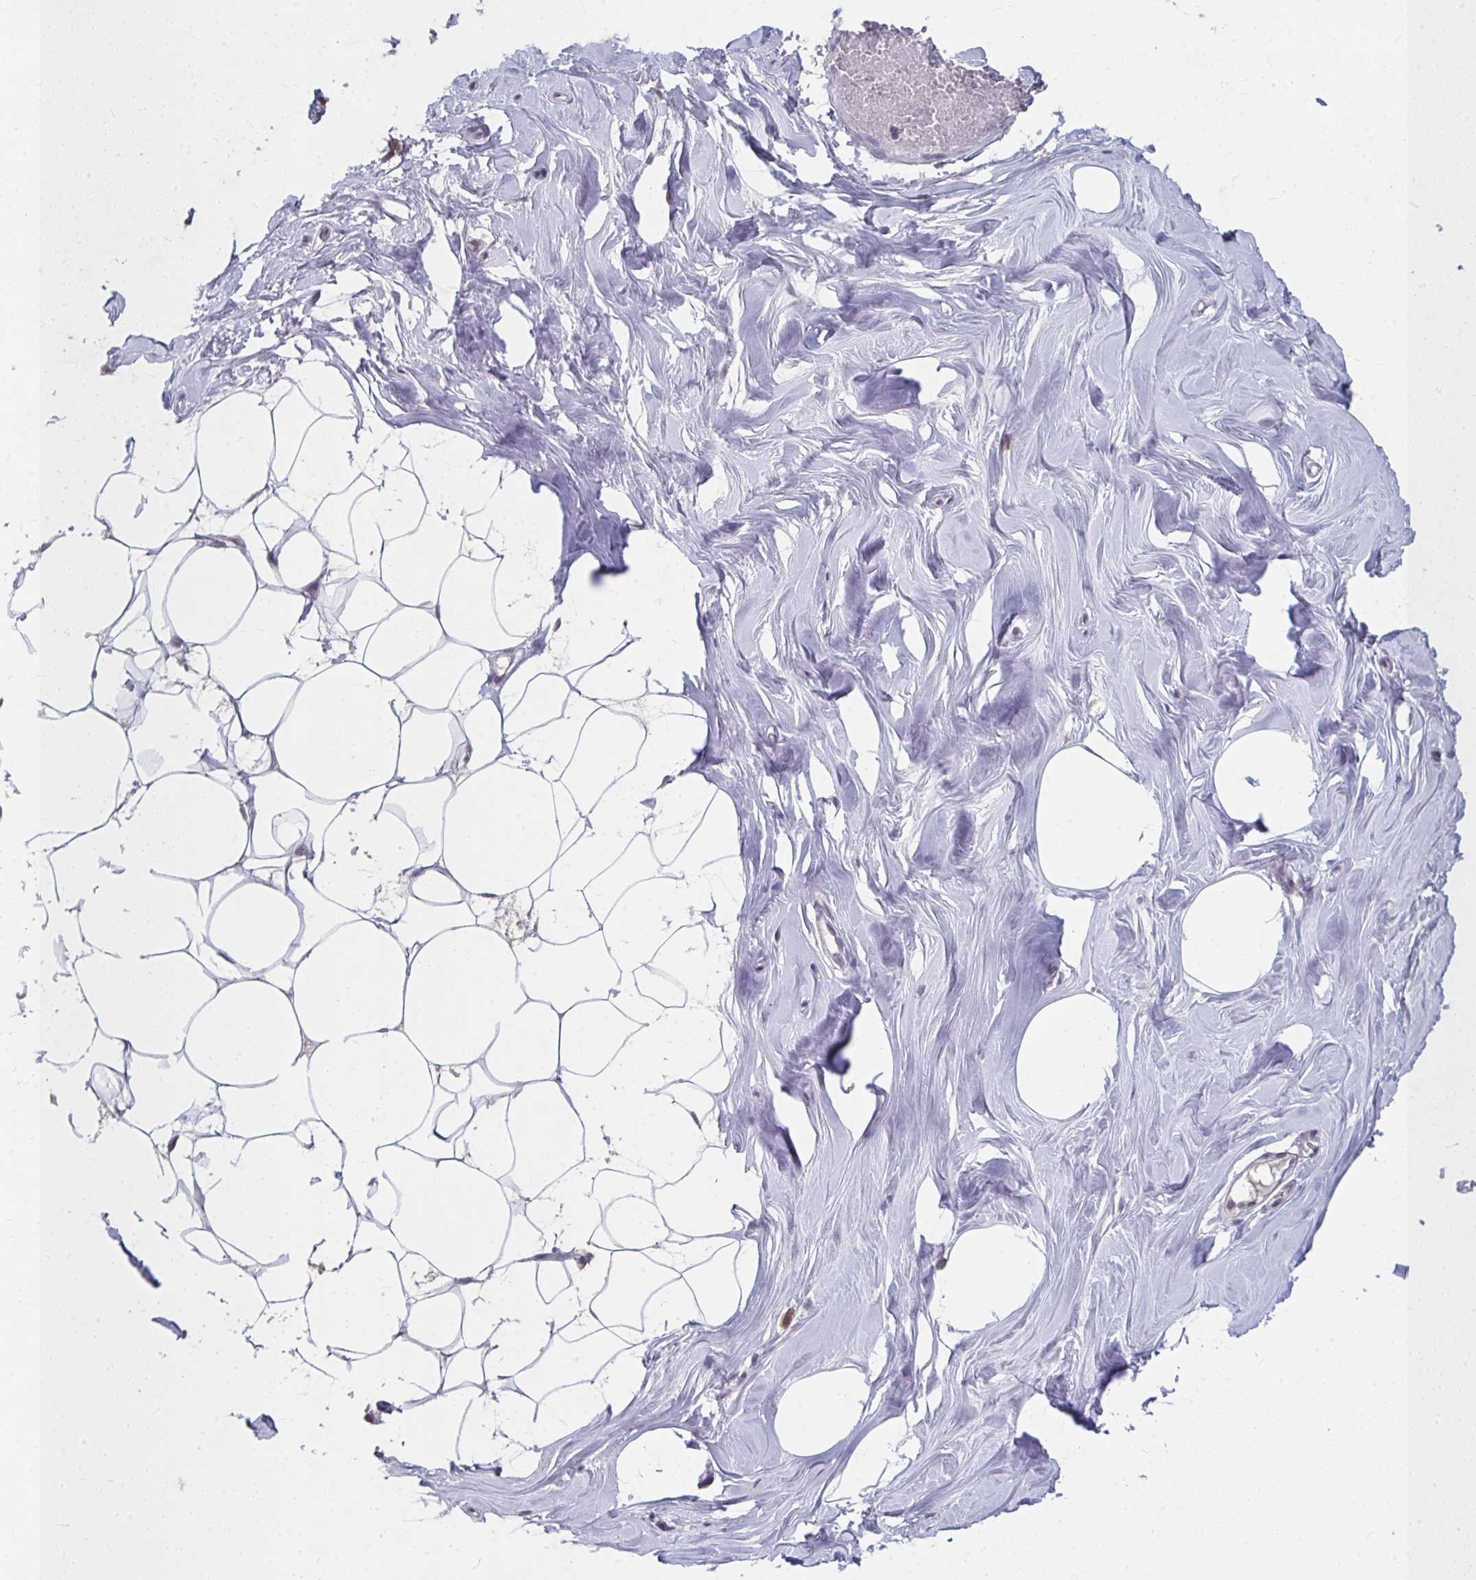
{"staining": {"intensity": "negative", "quantity": "none", "location": "none"}, "tissue": "breast", "cell_type": "Adipocytes", "image_type": "normal", "snomed": [{"axis": "morphology", "description": "Normal tissue, NOS"}, {"axis": "topography", "description": "Breast"}], "caption": "Photomicrograph shows no protein expression in adipocytes of normal breast. (DAB (3,3'-diaminobenzidine) IHC visualized using brightfield microscopy, high magnification).", "gene": "NUP133", "patient": {"sex": "female", "age": 27}}